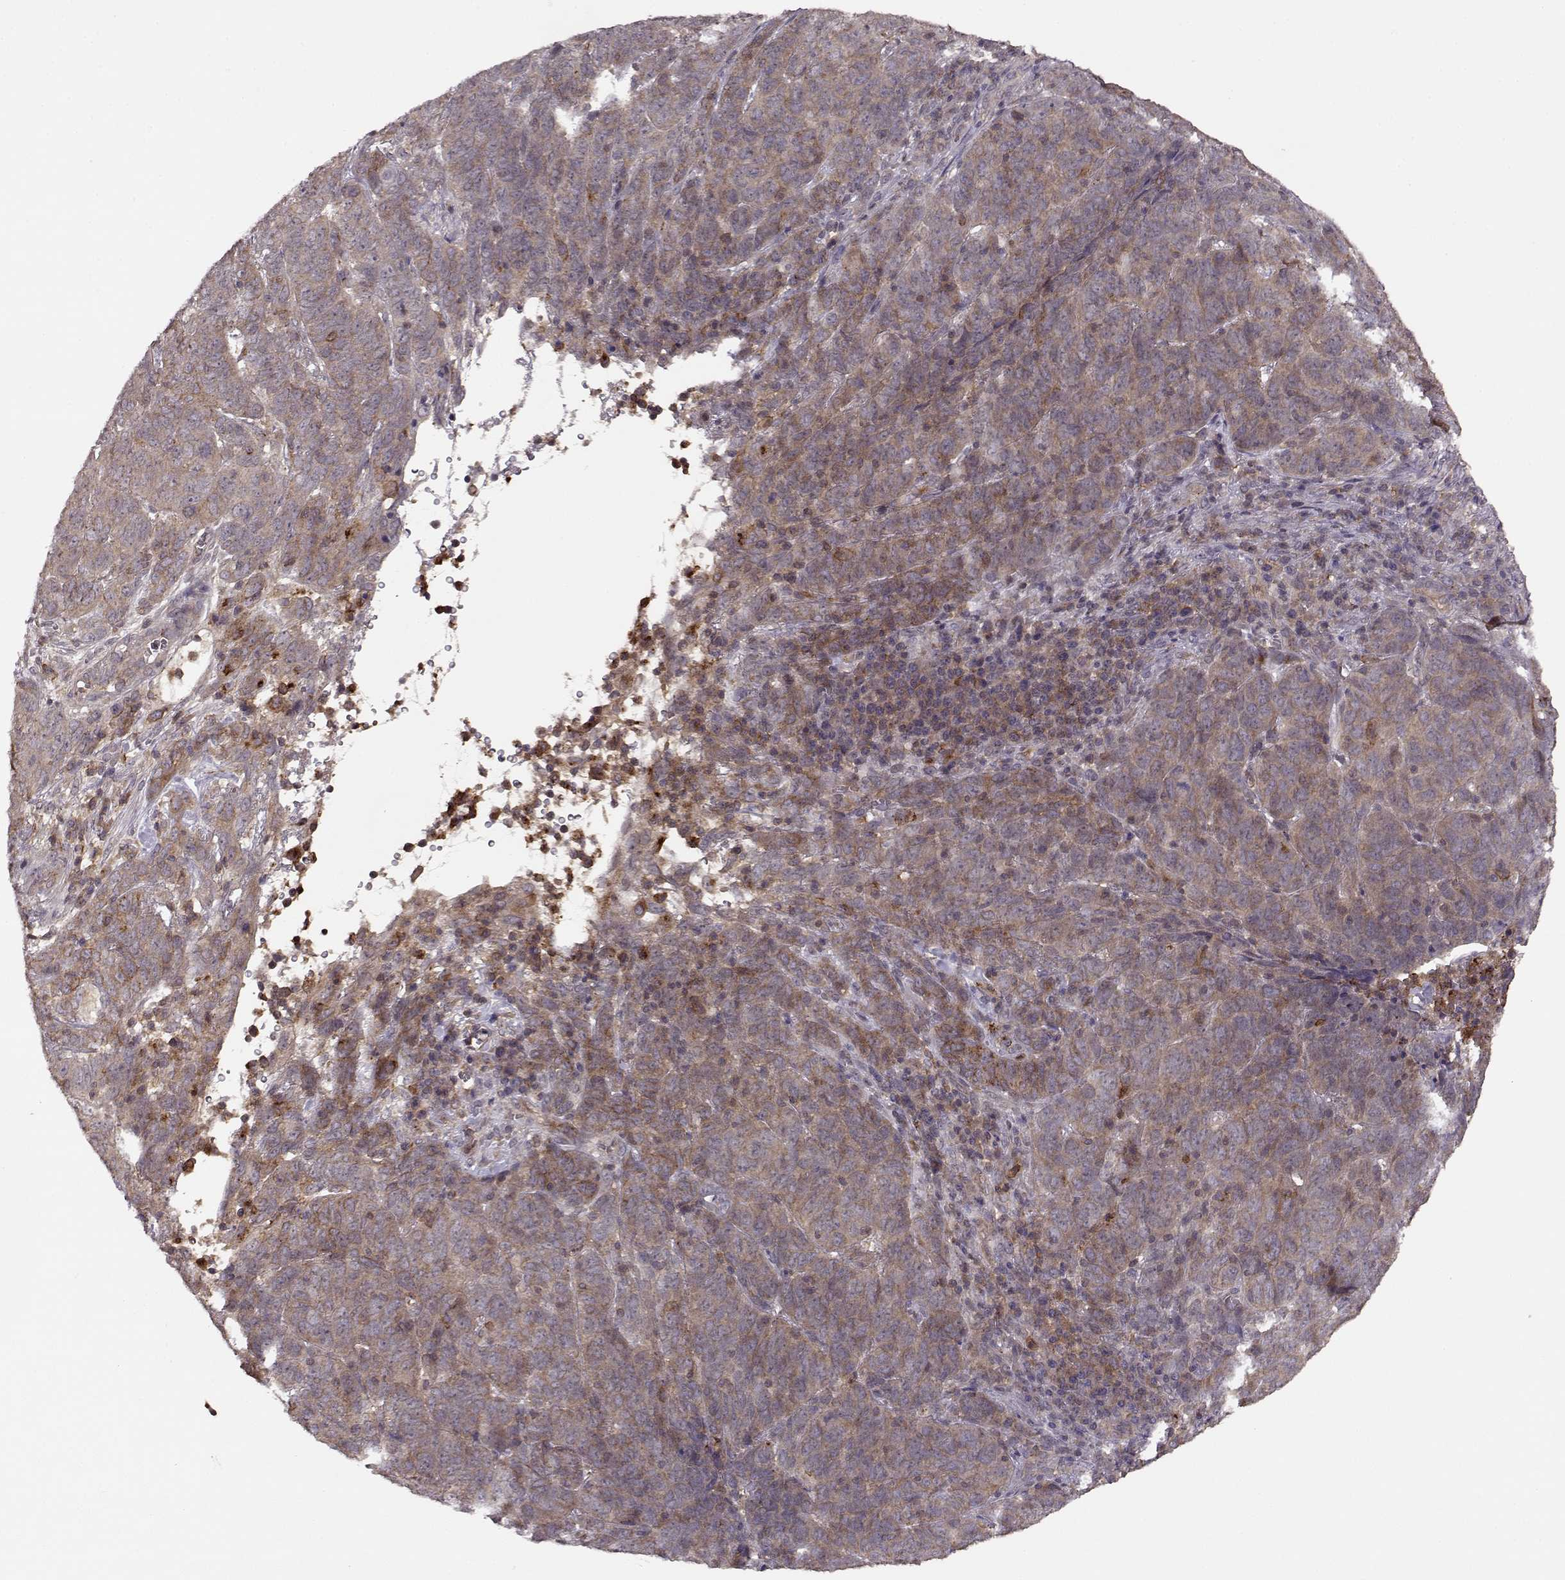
{"staining": {"intensity": "weak", "quantity": ">75%", "location": "cytoplasmic/membranous"}, "tissue": "skin cancer", "cell_type": "Tumor cells", "image_type": "cancer", "snomed": [{"axis": "morphology", "description": "Squamous cell carcinoma, NOS"}, {"axis": "topography", "description": "Skin"}, {"axis": "topography", "description": "Anal"}], "caption": "Squamous cell carcinoma (skin) stained with a protein marker demonstrates weak staining in tumor cells.", "gene": "IFRD2", "patient": {"sex": "female", "age": 51}}